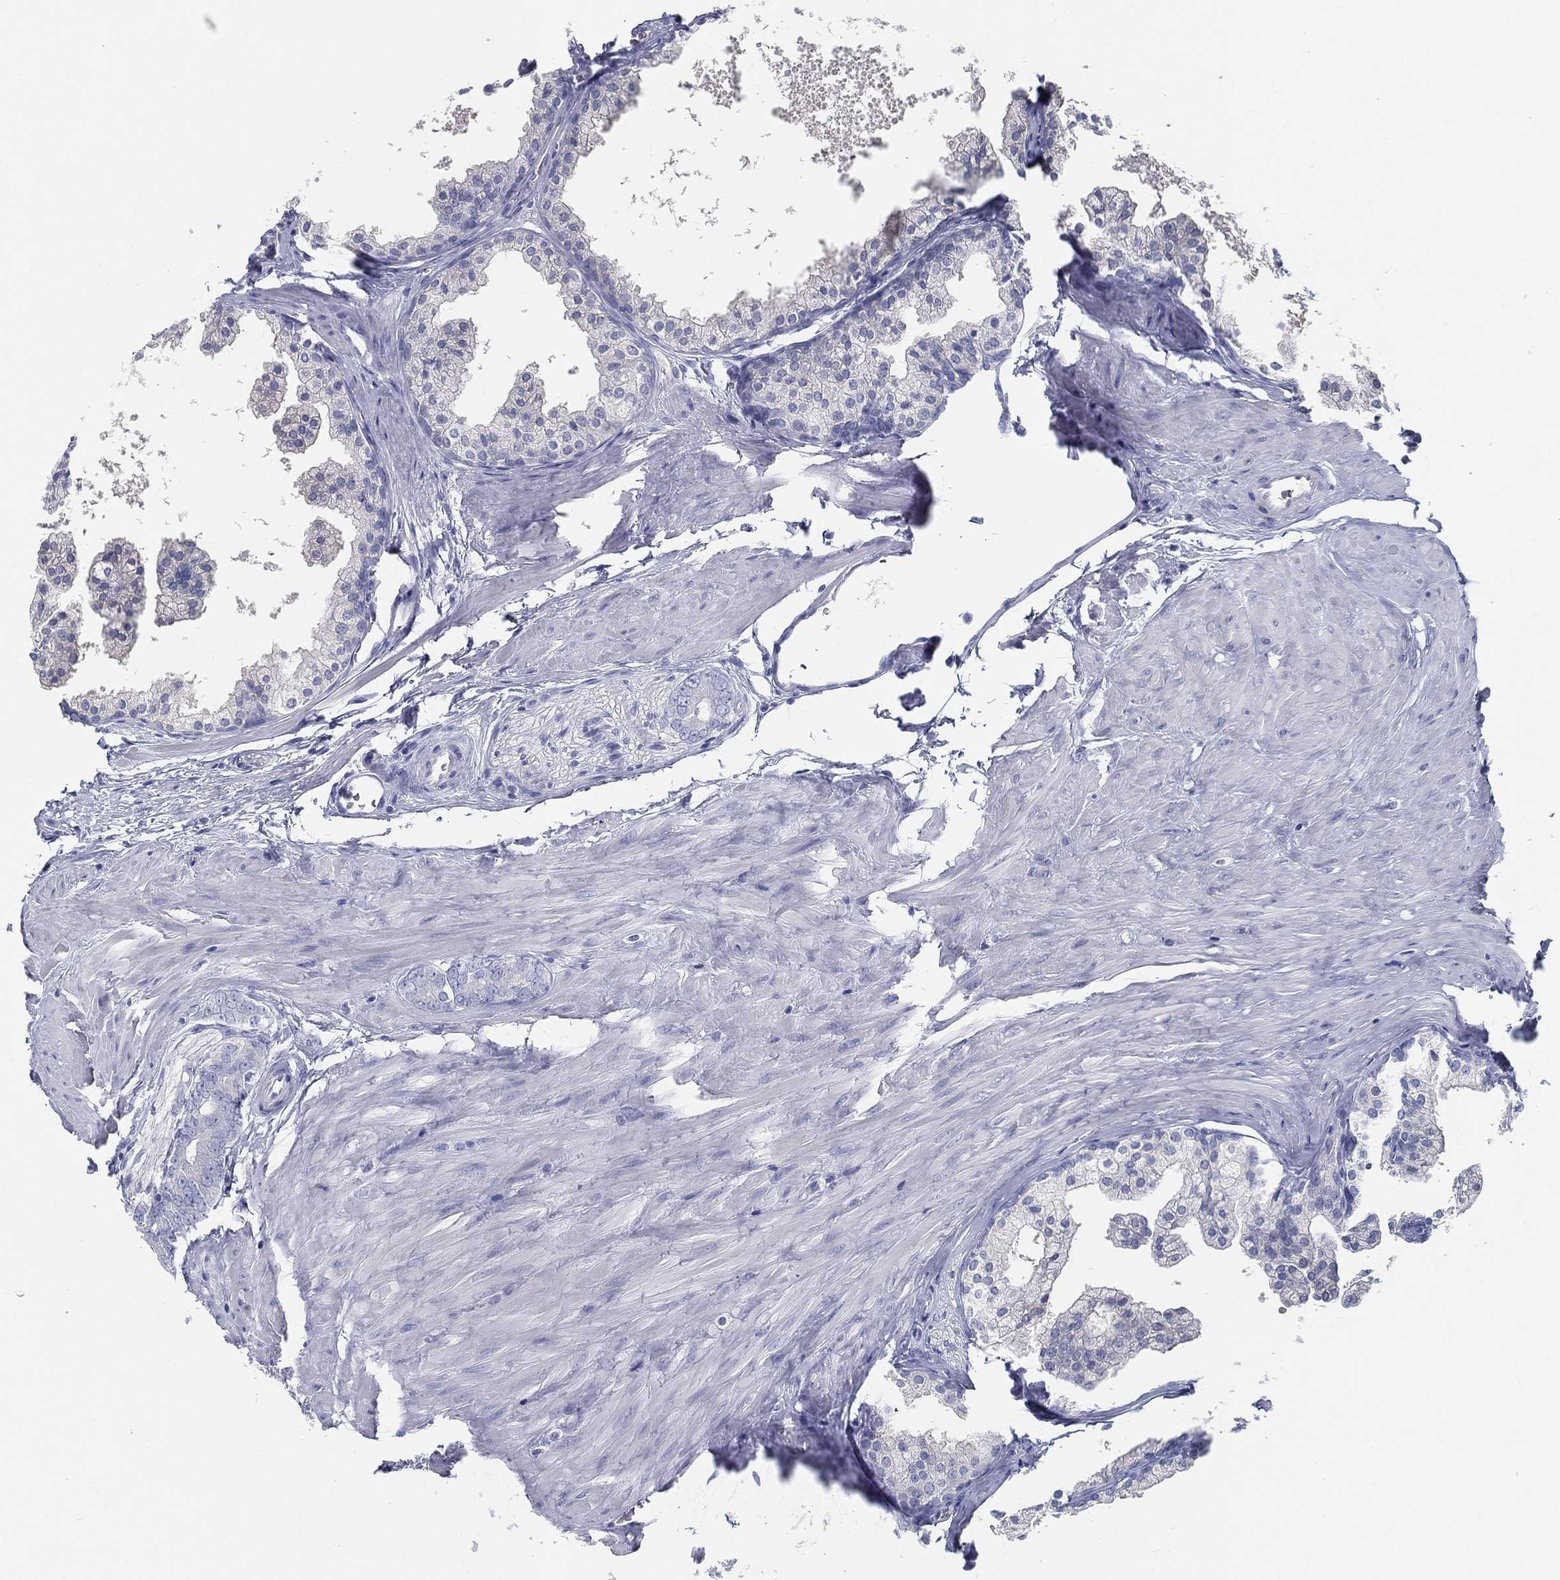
{"staining": {"intensity": "negative", "quantity": "none", "location": "none"}, "tissue": "prostate cancer", "cell_type": "Tumor cells", "image_type": "cancer", "snomed": [{"axis": "morphology", "description": "Adenocarcinoma, NOS"}, {"axis": "topography", "description": "Prostate"}], "caption": "A high-resolution image shows immunohistochemistry staining of adenocarcinoma (prostate), which exhibits no significant staining in tumor cells.", "gene": "STS", "patient": {"sex": "male", "age": 55}}